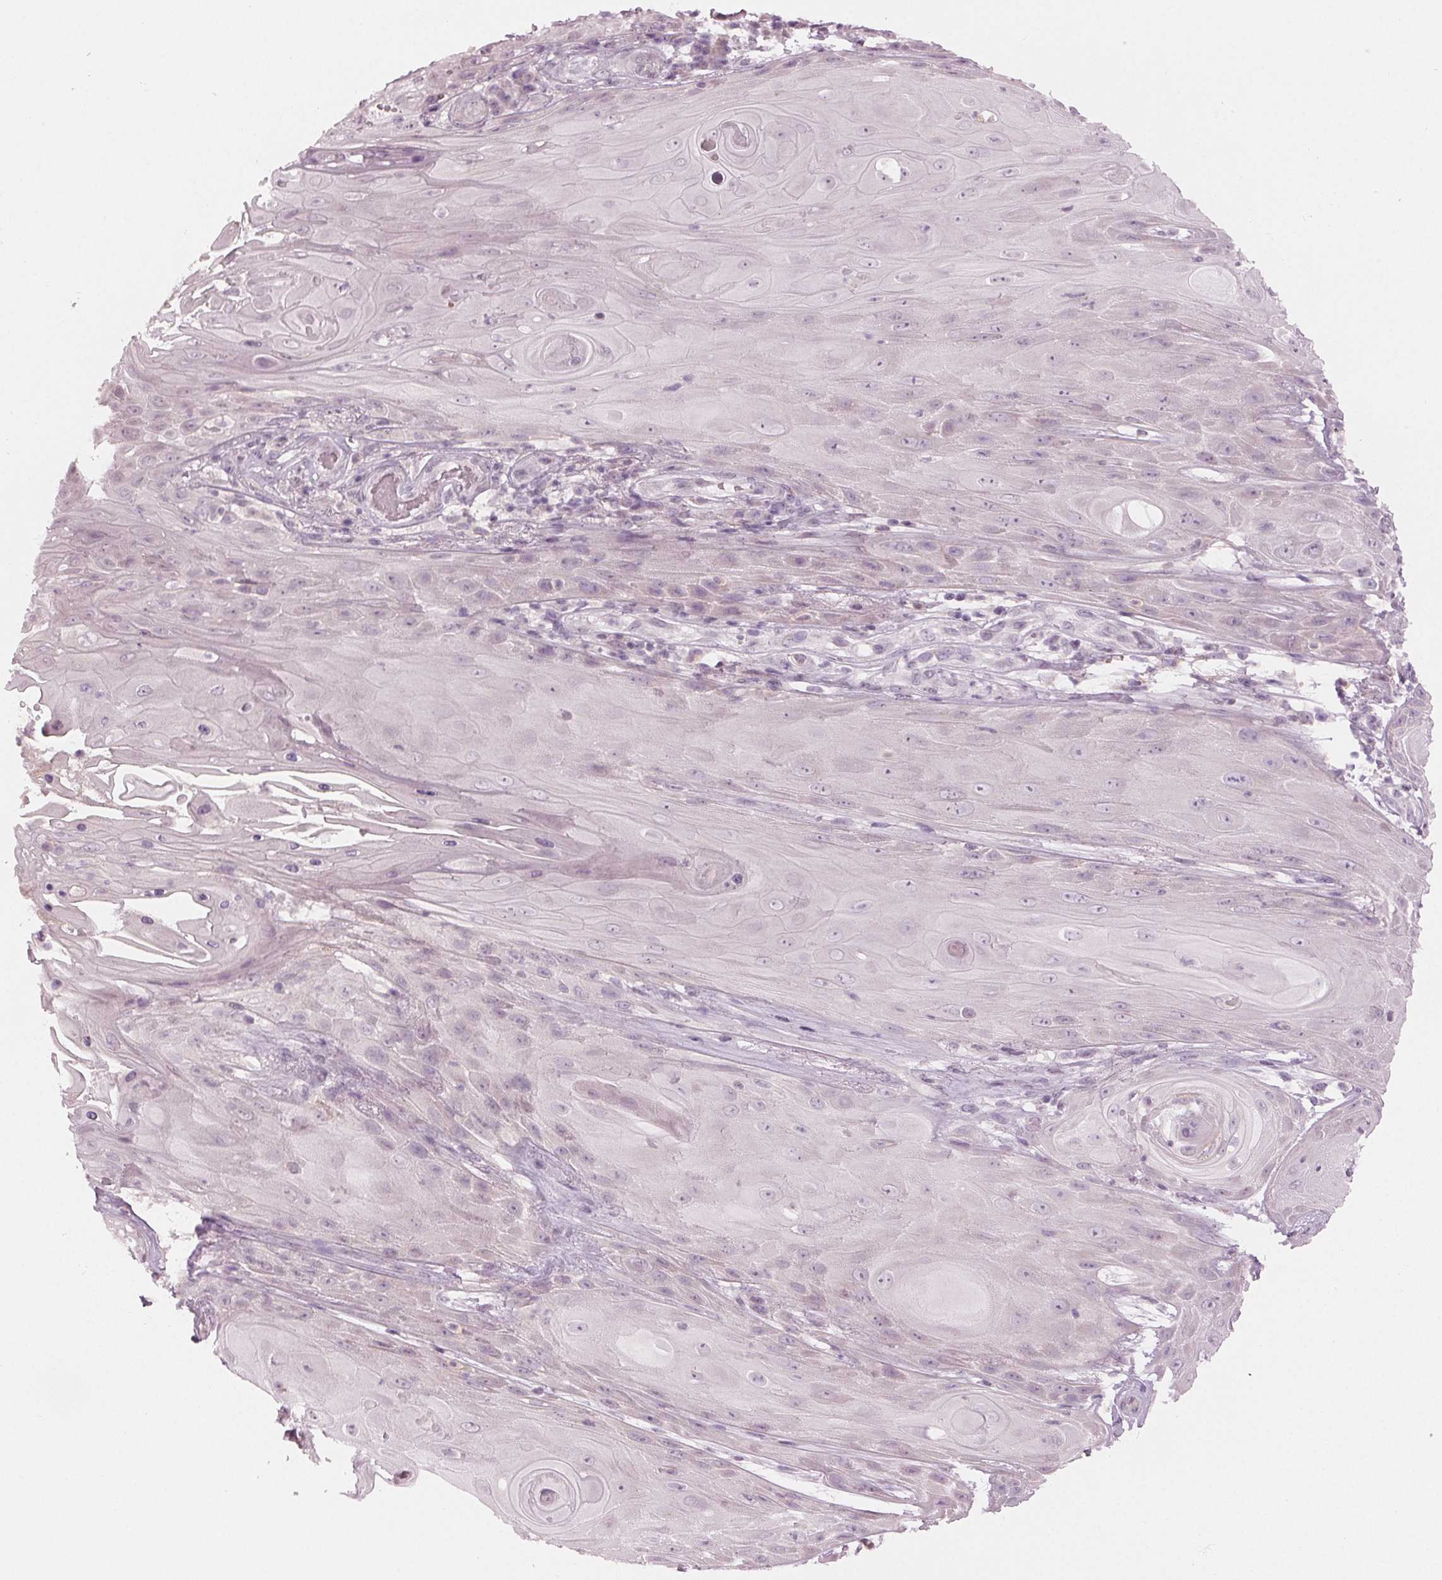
{"staining": {"intensity": "negative", "quantity": "none", "location": "none"}, "tissue": "skin cancer", "cell_type": "Tumor cells", "image_type": "cancer", "snomed": [{"axis": "morphology", "description": "Squamous cell carcinoma, NOS"}, {"axis": "topography", "description": "Skin"}], "caption": "This is an immunohistochemistry (IHC) micrograph of squamous cell carcinoma (skin). There is no positivity in tumor cells.", "gene": "PRAP1", "patient": {"sex": "male", "age": 62}}